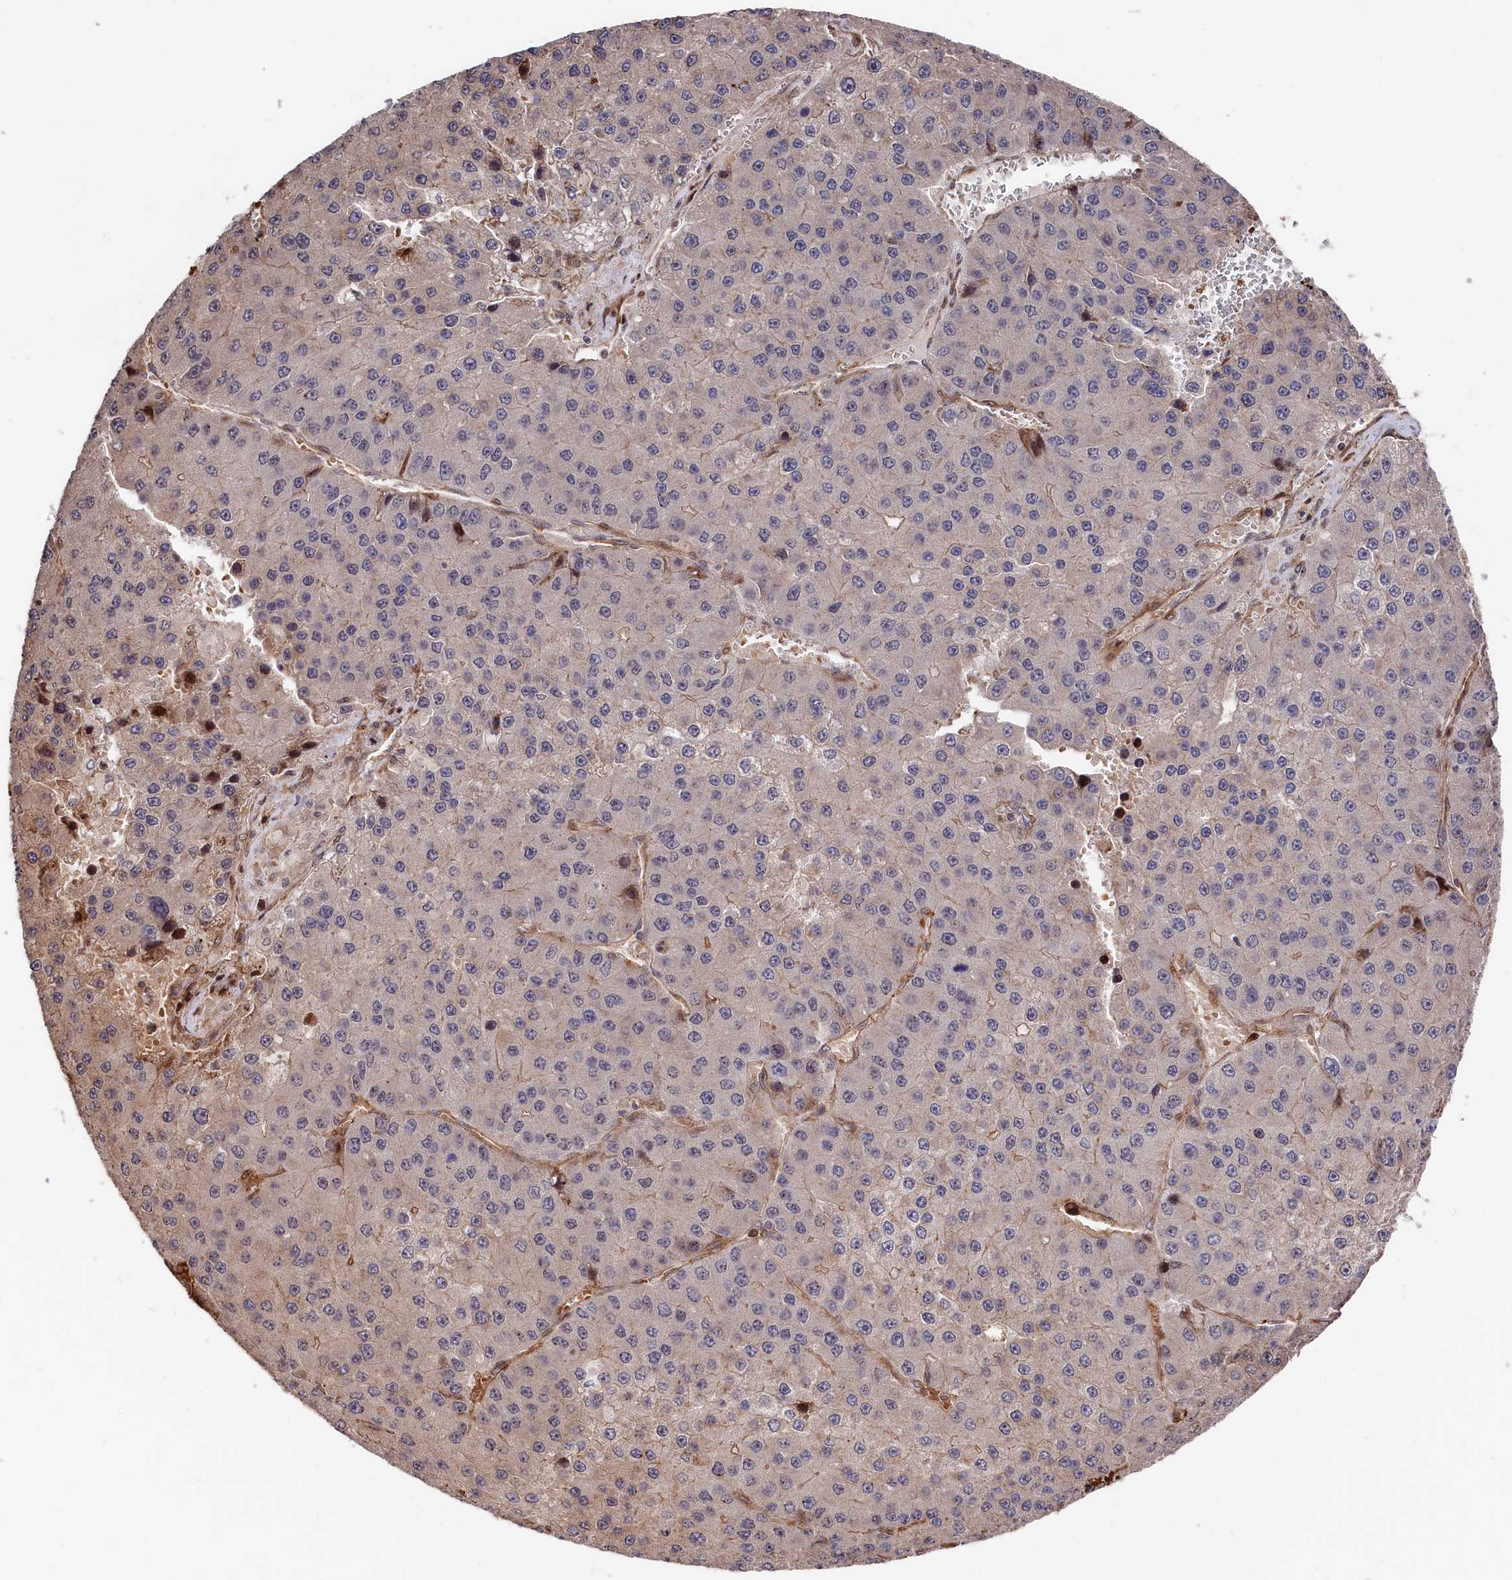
{"staining": {"intensity": "negative", "quantity": "none", "location": "none"}, "tissue": "liver cancer", "cell_type": "Tumor cells", "image_type": "cancer", "snomed": [{"axis": "morphology", "description": "Carcinoma, Hepatocellular, NOS"}, {"axis": "topography", "description": "Liver"}], "caption": "DAB immunohistochemical staining of liver cancer reveals no significant staining in tumor cells. (DAB (3,3'-diaminobenzidine) IHC, high magnification).", "gene": "TNKS1BP1", "patient": {"sex": "female", "age": 73}}